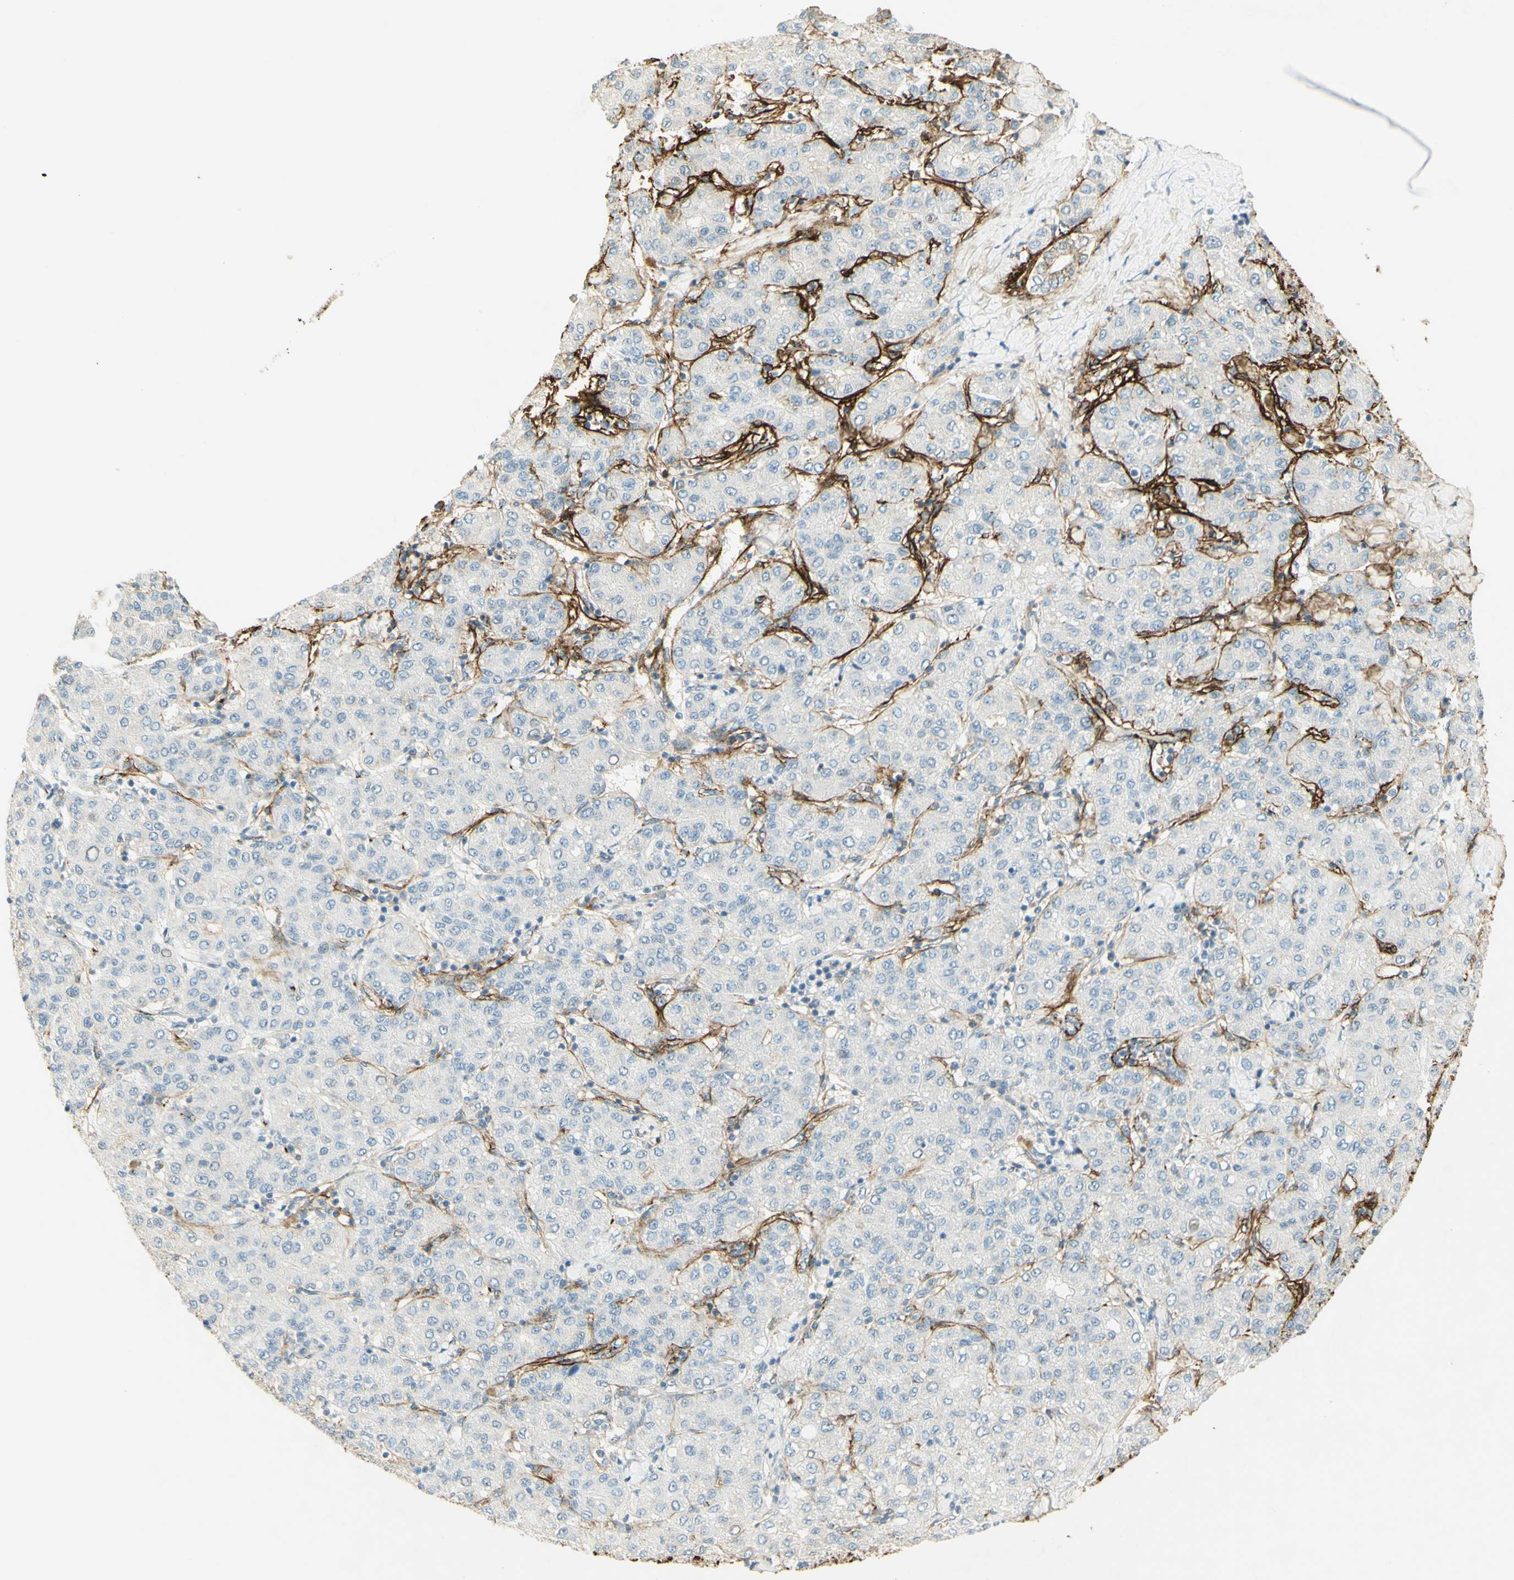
{"staining": {"intensity": "negative", "quantity": "none", "location": "none"}, "tissue": "liver cancer", "cell_type": "Tumor cells", "image_type": "cancer", "snomed": [{"axis": "morphology", "description": "Carcinoma, Hepatocellular, NOS"}, {"axis": "topography", "description": "Liver"}], "caption": "Tumor cells show no significant positivity in liver cancer.", "gene": "TNN", "patient": {"sex": "male", "age": 65}}